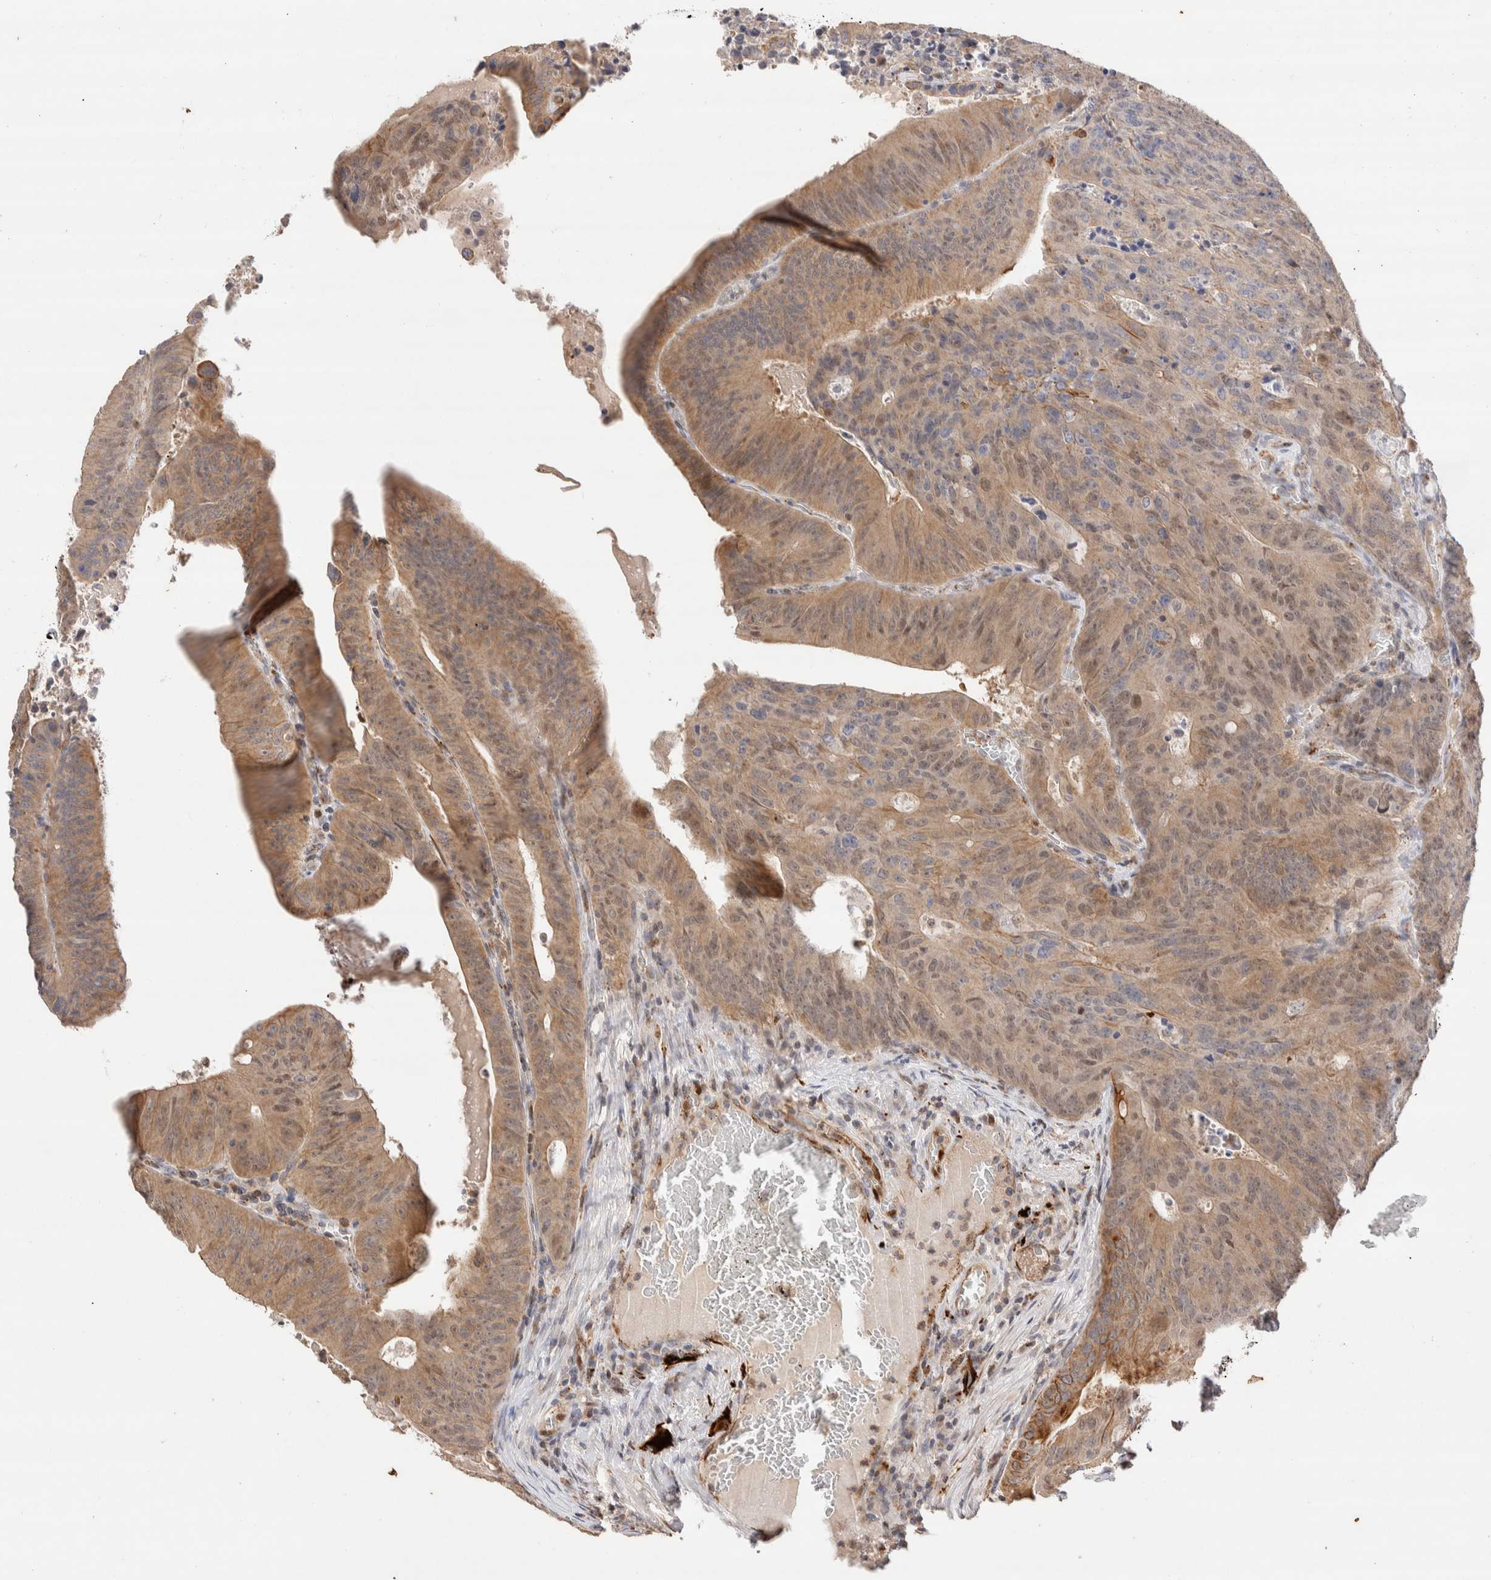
{"staining": {"intensity": "moderate", "quantity": ">75%", "location": "cytoplasmic/membranous"}, "tissue": "colorectal cancer", "cell_type": "Tumor cells", "image_type": "cancer", "snomed": [{"axis": "morphology", "description": "Adenocarcinoma, NOS"}, {"axis": "topography", "description": "Colon"}], "caption": "Immunohistochemistry image of neoplastic tissue: human colorectal cancer stained using IHC displays medium levels of moderate protein expression localized specifically in the cytoplasmic/membranous of tumor cells, appearing as a cytoplasmic/membranous brown color.", "gene": "NSMAF", "patient": {"sex": "male", "age": 87}}